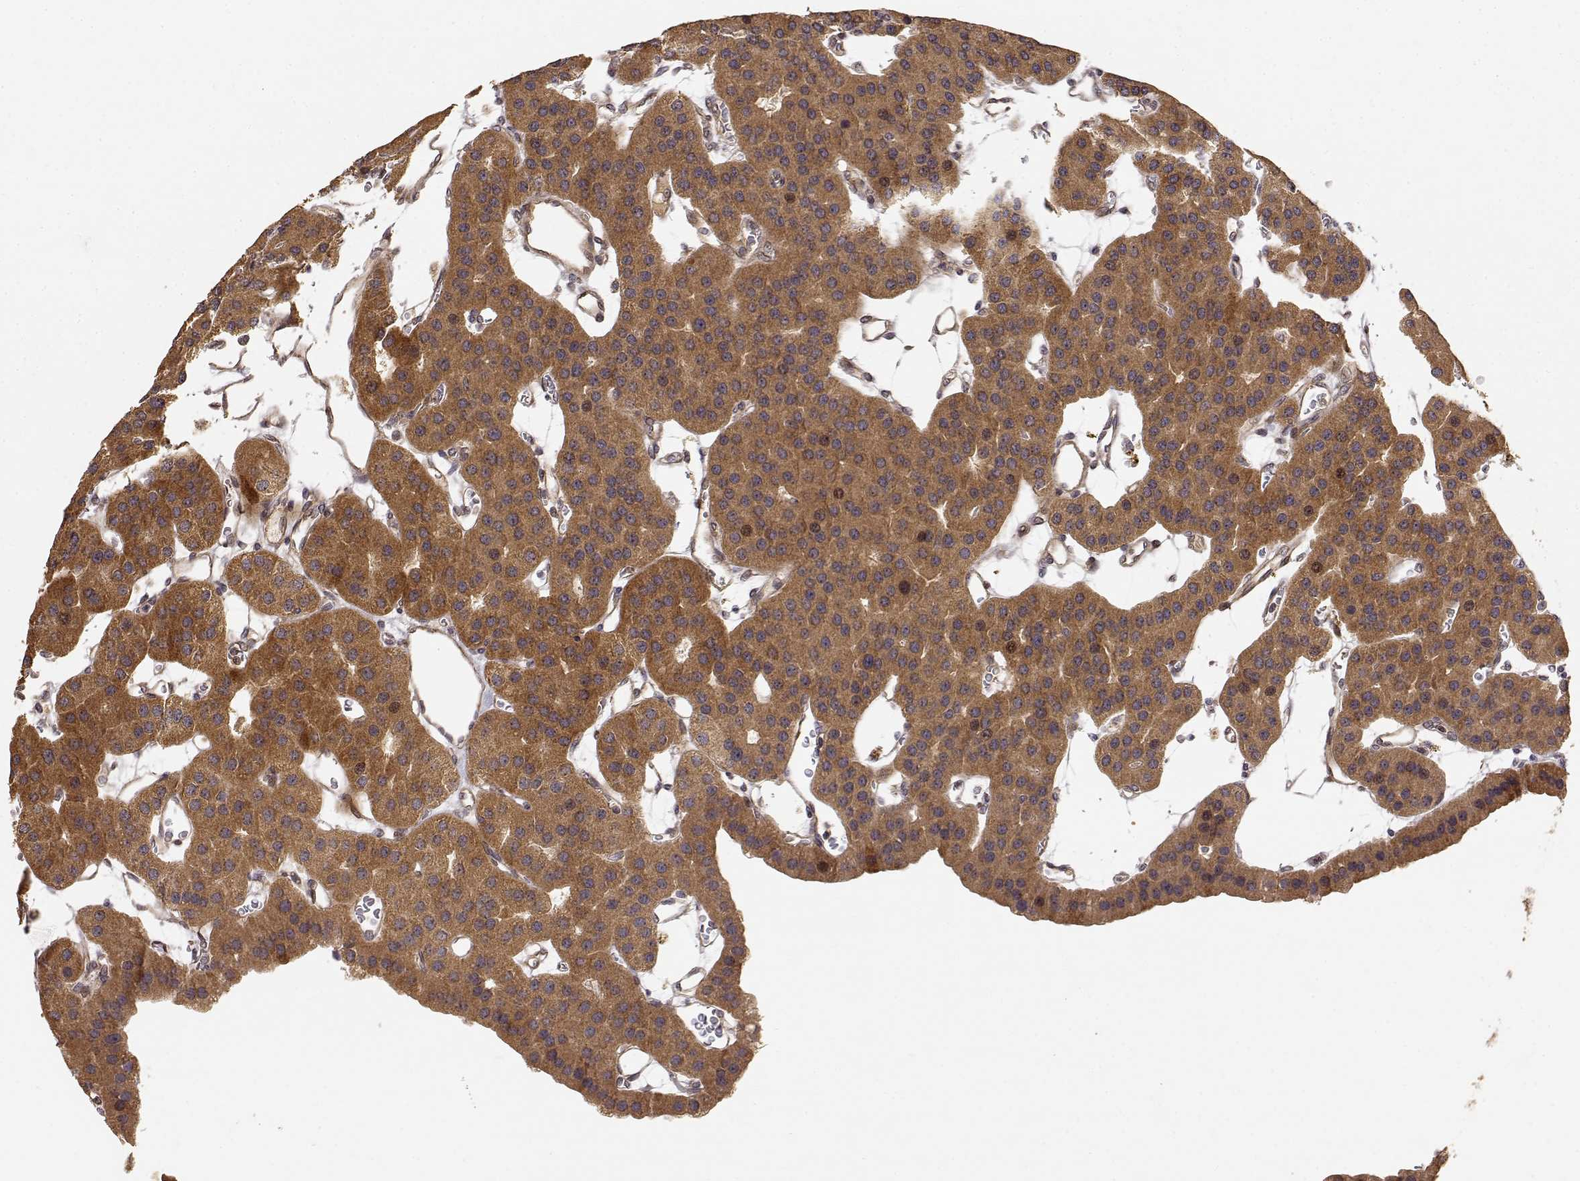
{"staining": {"intensity": "strong", "quantity": ">75%", "location": "cytoplasmic/membranous"}, "tissue": "parathyroid gland", "cell_type": "Glandular cells", "image_type": "normal", "snomed": [{"axis": "morphology", "description": "Normal tissue, NOS"}, {"axis": "morphology", "description": "Adenoma, NOS"}, {"axis": "topography", "description": "Parathyroid gland"}], "caption": "Brown immunohistochemical staining in benign parathyroid gland displays strong cytoplasmic/membranous staining in about >75% of glandular cells.", "gene": "PICK1", "patient": {"sex": "female", "age": 86}}